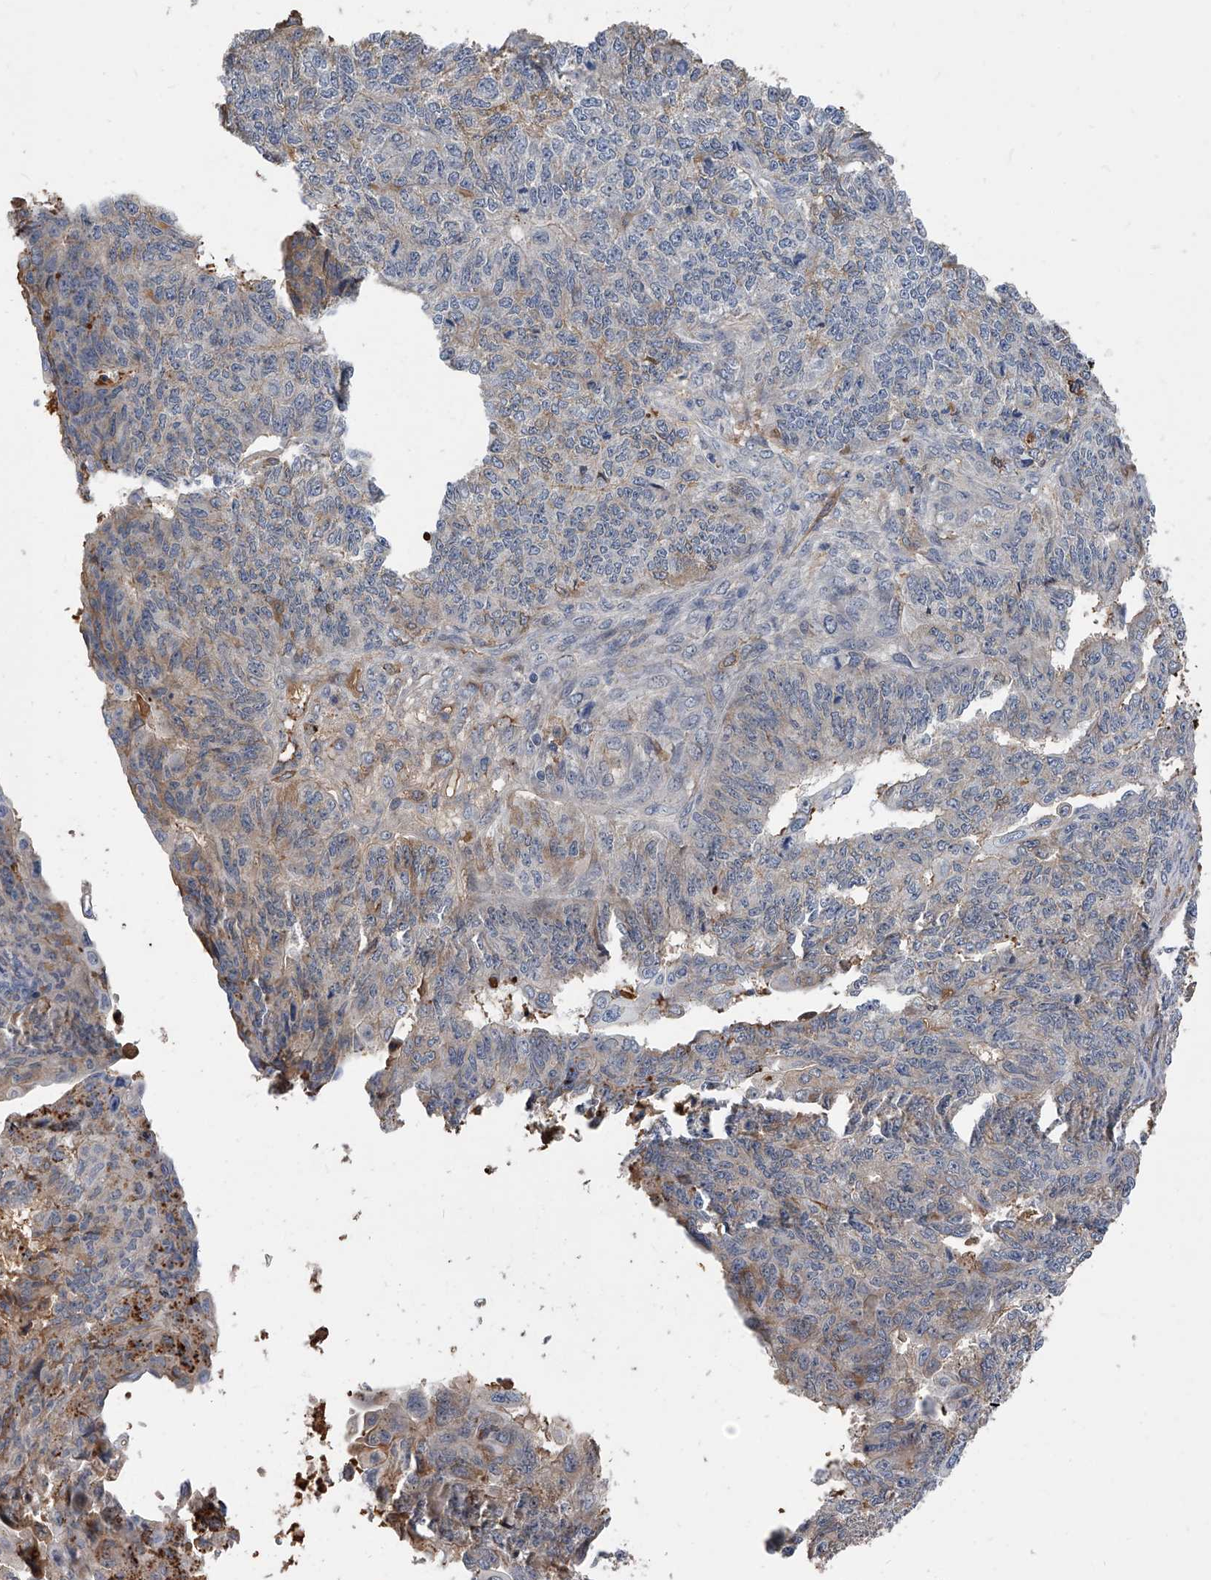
{"staining": {"intensity": "weak", "quantity": "<25%", "location": "cytoplasmic/membranous"}, "tissue": "endometrial cancer", "cell_type": "Tumor cells", "image_type": "cancer", "snomed": [{"axis": "morphology", "description": "Adenocarcinoma, NOS"}, {"axis": "topography", "description": "Endometrium"}], "caption": "Immunohistochemistry (IHC) histopathology image of endometrial adenocarcinoma stained for a protein (brown), which exhibits no positivity in tumor cells.", "gene": "ZNF25", "patient": {"sex": "female", "age": 32}}